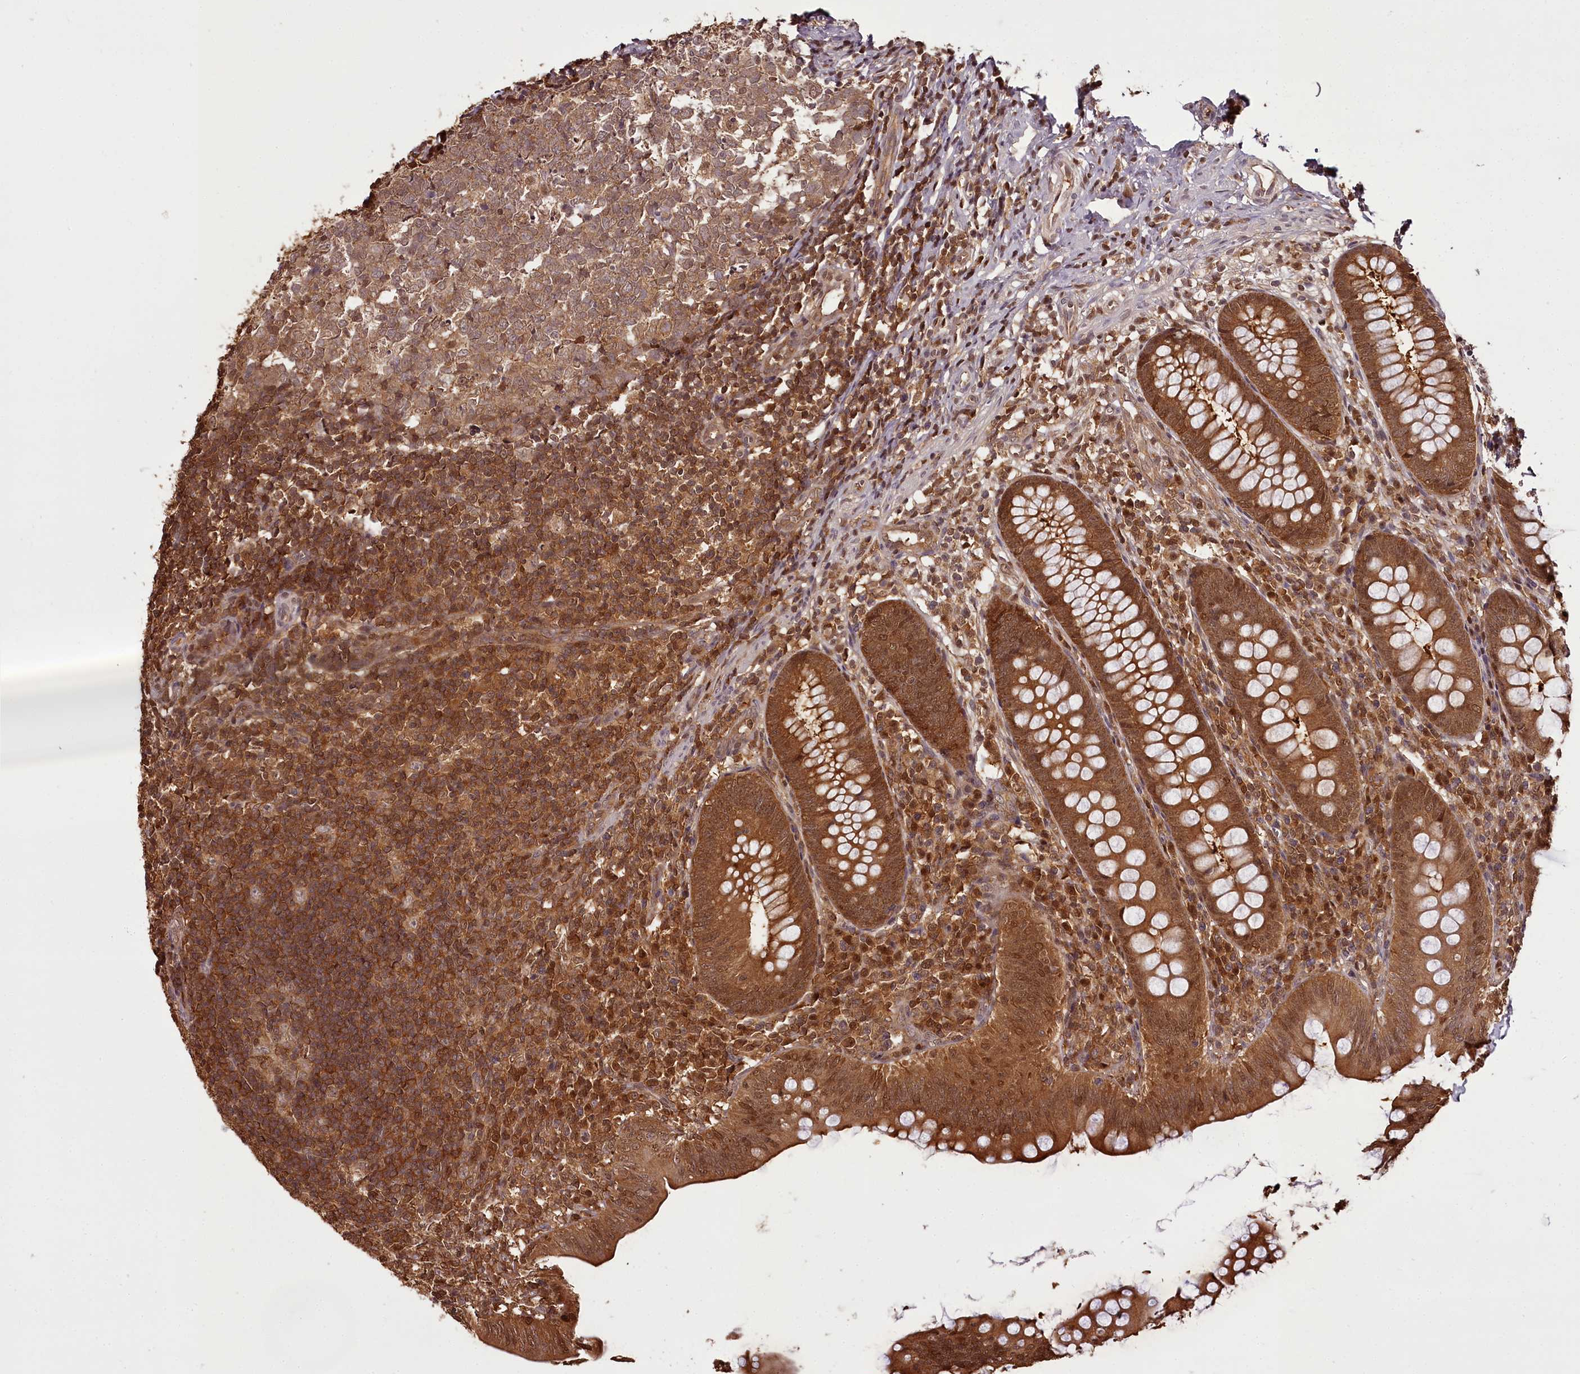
{"staining": {"intensity": "moderate", "quantity": ">75%", "location": "cytoplasmic/membranous,nuclear"}, "tissue": "appendix", "cell_type": "Glandular cells", "image_type": "normal", "snomed": [{"axis": "morphology", "description": "Normal tissue, NOS"}, {"axis": "topography", "description": "Appendix"}], "caption": "Immunohistochemistry photomicrograph of normal appendix: human appendix stained using IHC reveals medium levels of moderate protein expression localized specifically in the cytoplasmic/membranous,nuclear of glandular cells, appearing as a cytoplasmic/membranous,nuclear brown color.", "gene": "NPRL2", "patient": {"sex": "male", "age": 14}}